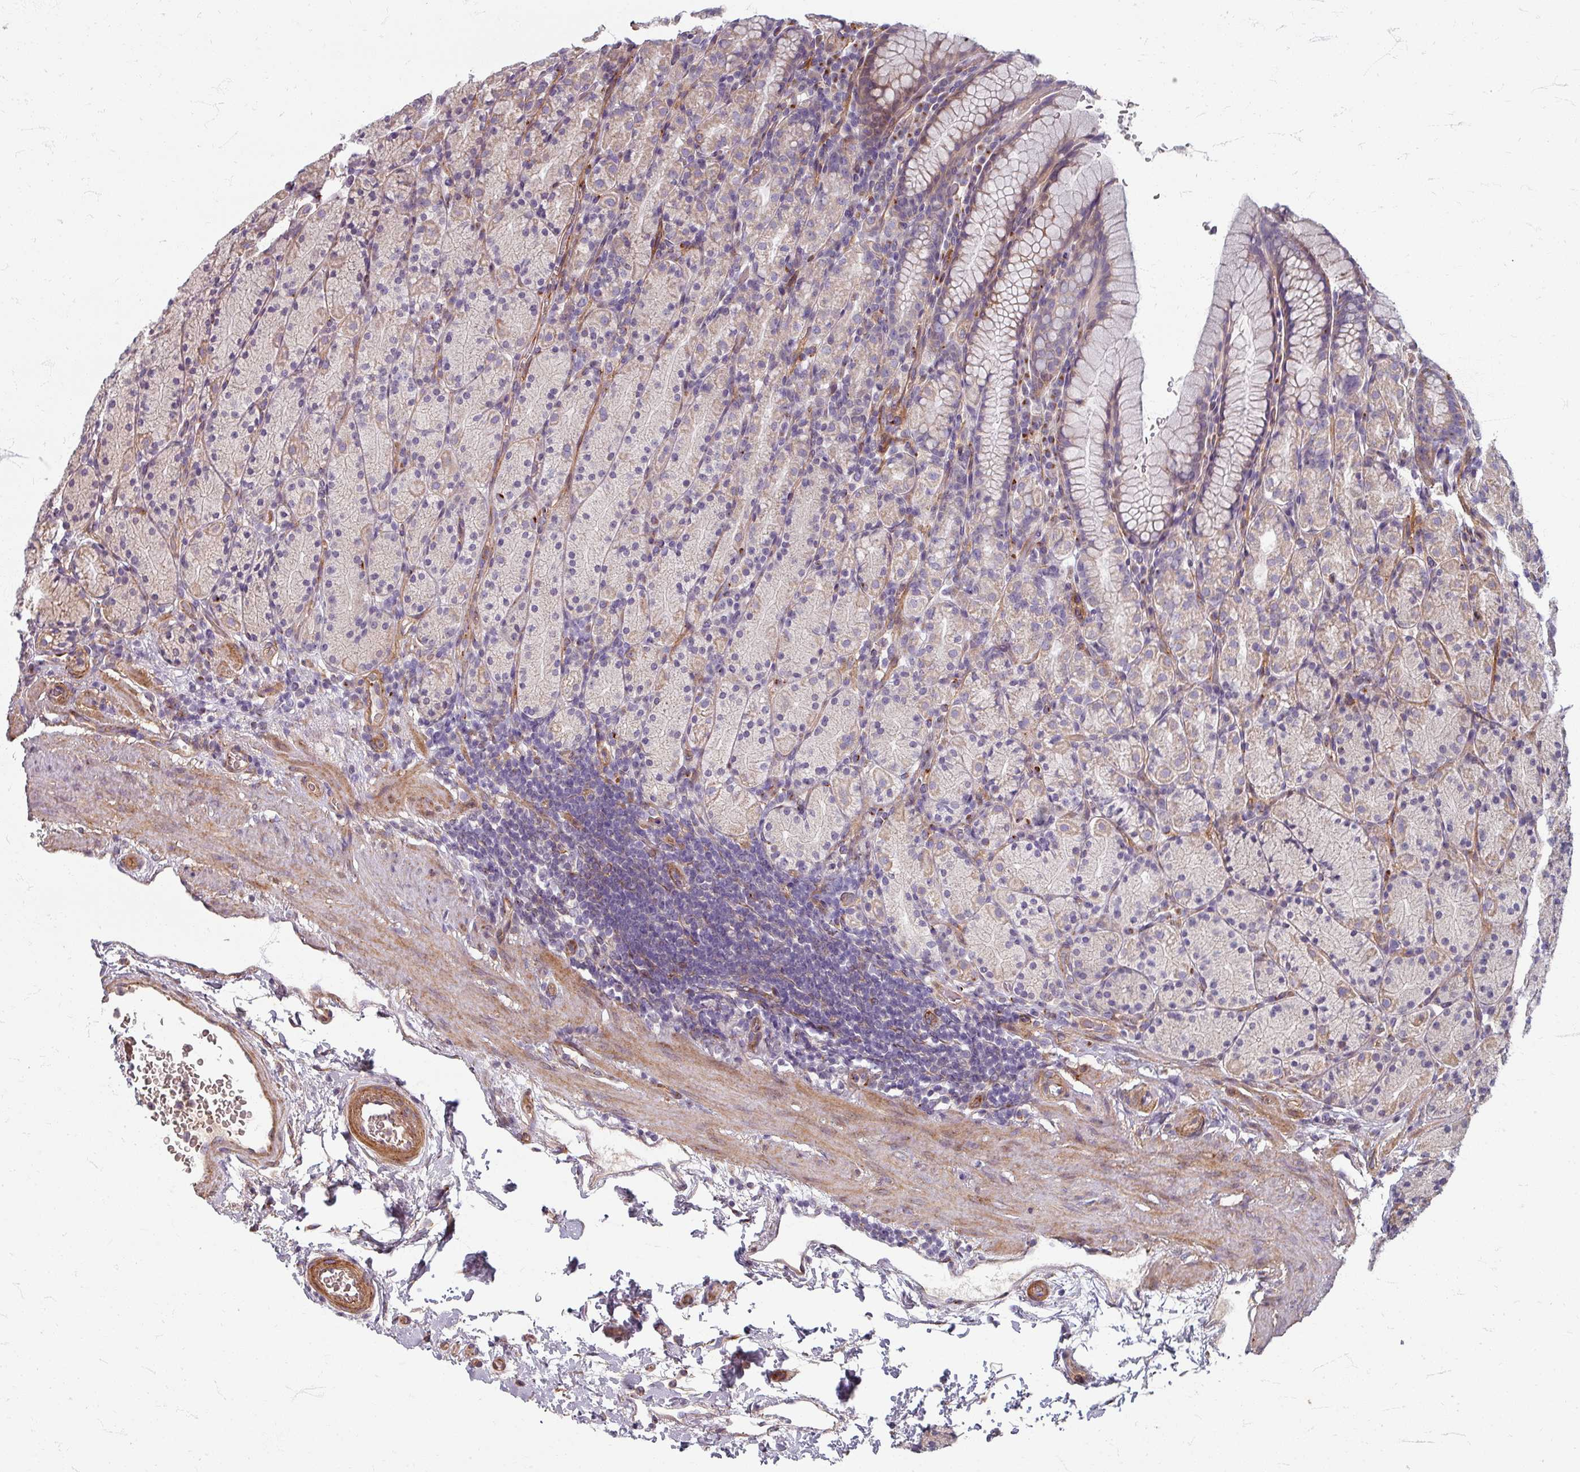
{"staining": {"intensity": "moderate", "quantity": "25%-75%", "location": "cytoplasmic/membranous"}, "tissue": "stomach", "cell_type": "Glandular cells", "image_type": "normal", "snomed": [{"axis": "morphology", "description": "Normal tissue, NOS"}, {"axis": "topography", "description": "Stomach, upper"}, {"axis": "topography", "description": "Stomach"}], "caption": "Protein staining by immunohistochemistry (IHC) demonstrates moderate cytoplasmic/membranous staining in approximately 25%-75% of glandular cells in unremarkable stomach. Nuclei are stained in blue.", "gene": "GABARAPL1", "patient": {"sex": "male", "age": 62}}